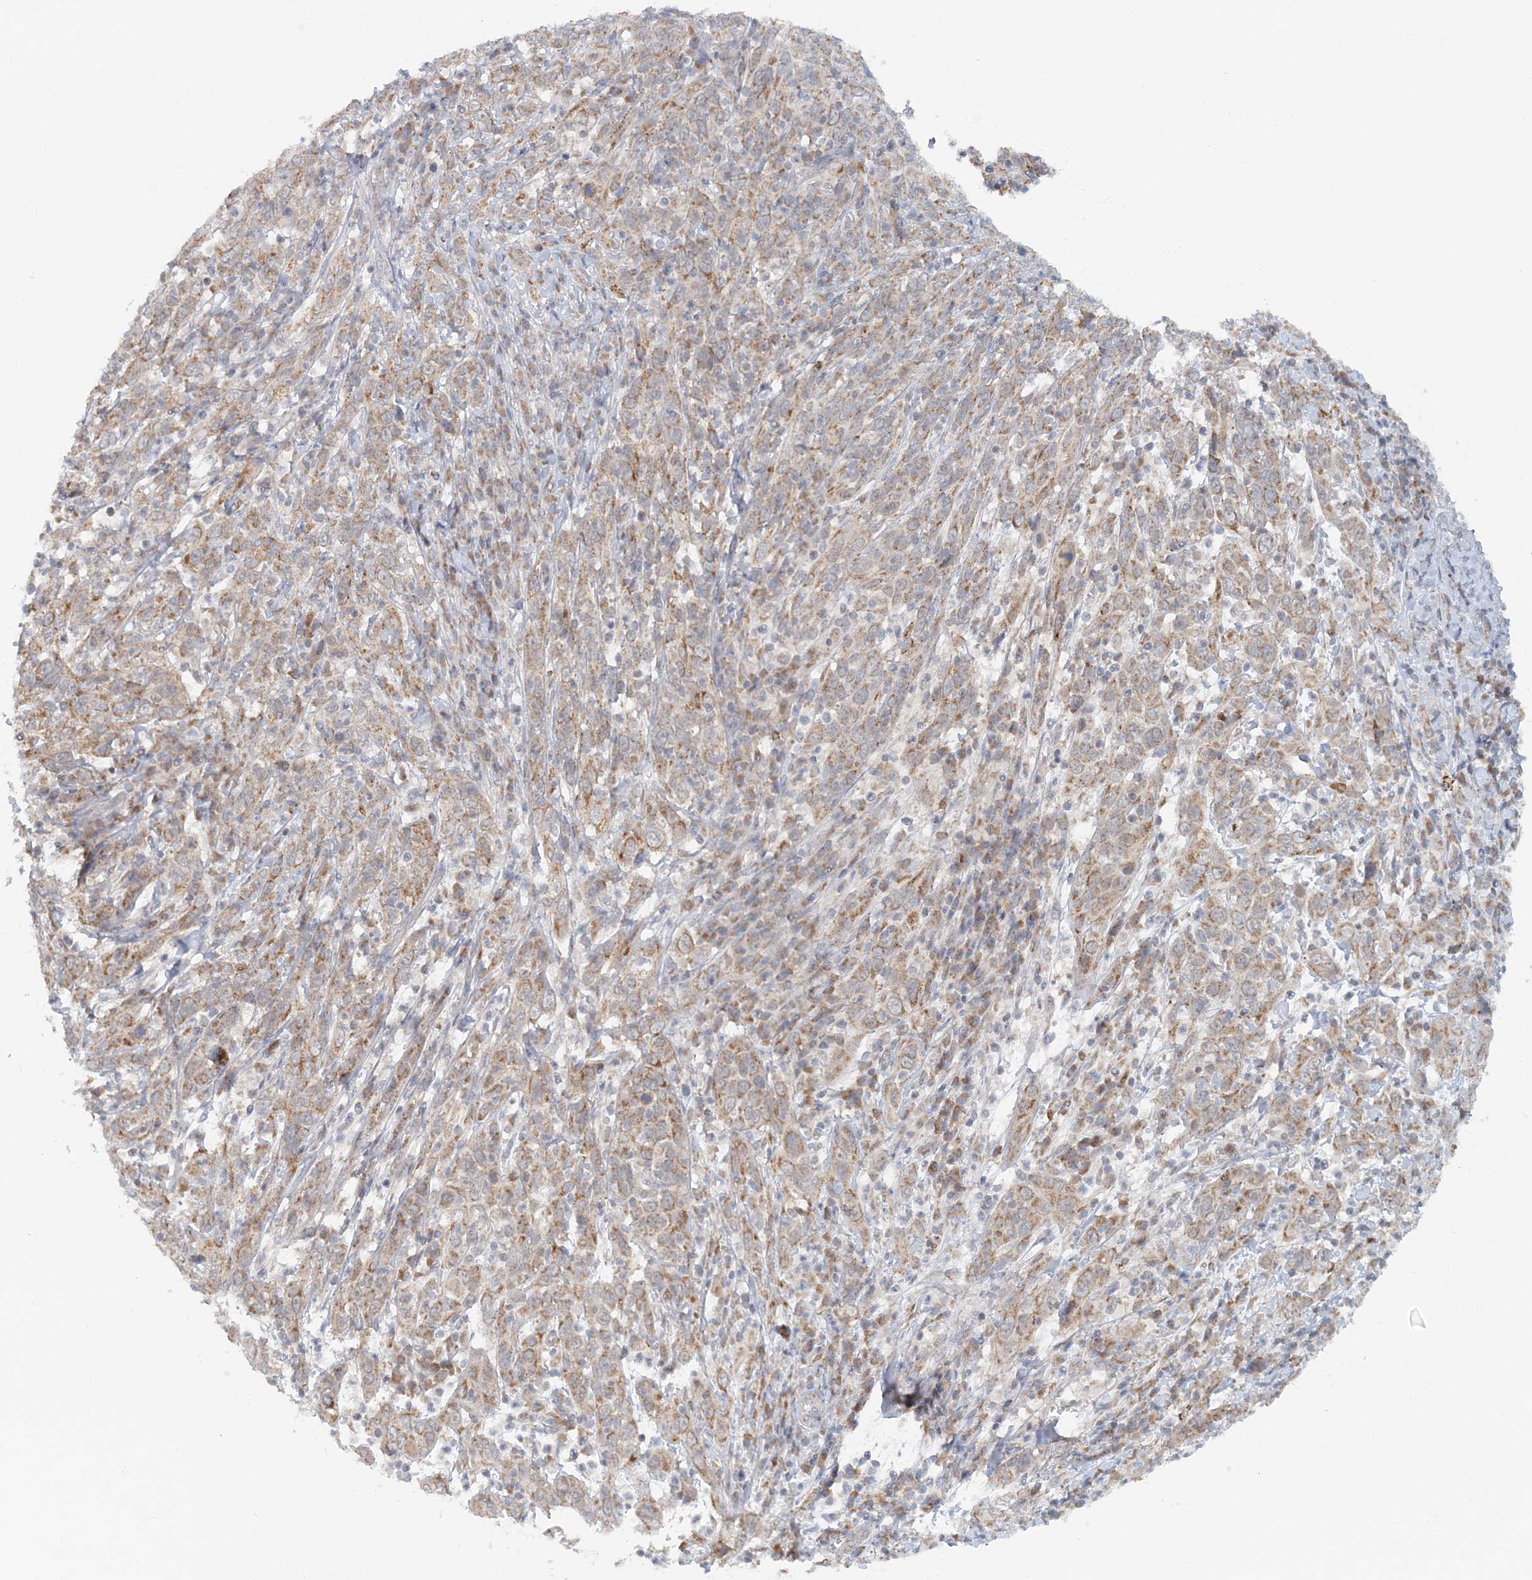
{"staining": {"intensity": "moderate", "quantity": ">75%", "location": "cytoplasmic/membranous"}, "tissue": "cervical cancer", "cell_type": "Tumor cells", "image_type": "cancer", "snomed": [{"axis": "morphology", "description": "Squamous cell carcinoma, NOS"}, {"axis": "topography", "description": "Cervix"}], "caption": "Tumor cells show moderate cytoplasmic/membranous positivity in approximately >75% of cells in squamous cell carcinoma (cervical). (DAB IHC with brightfield microscopy, high magnification).", "gene": "RNF150", "patient": {"sex": "female", "age": 46}}